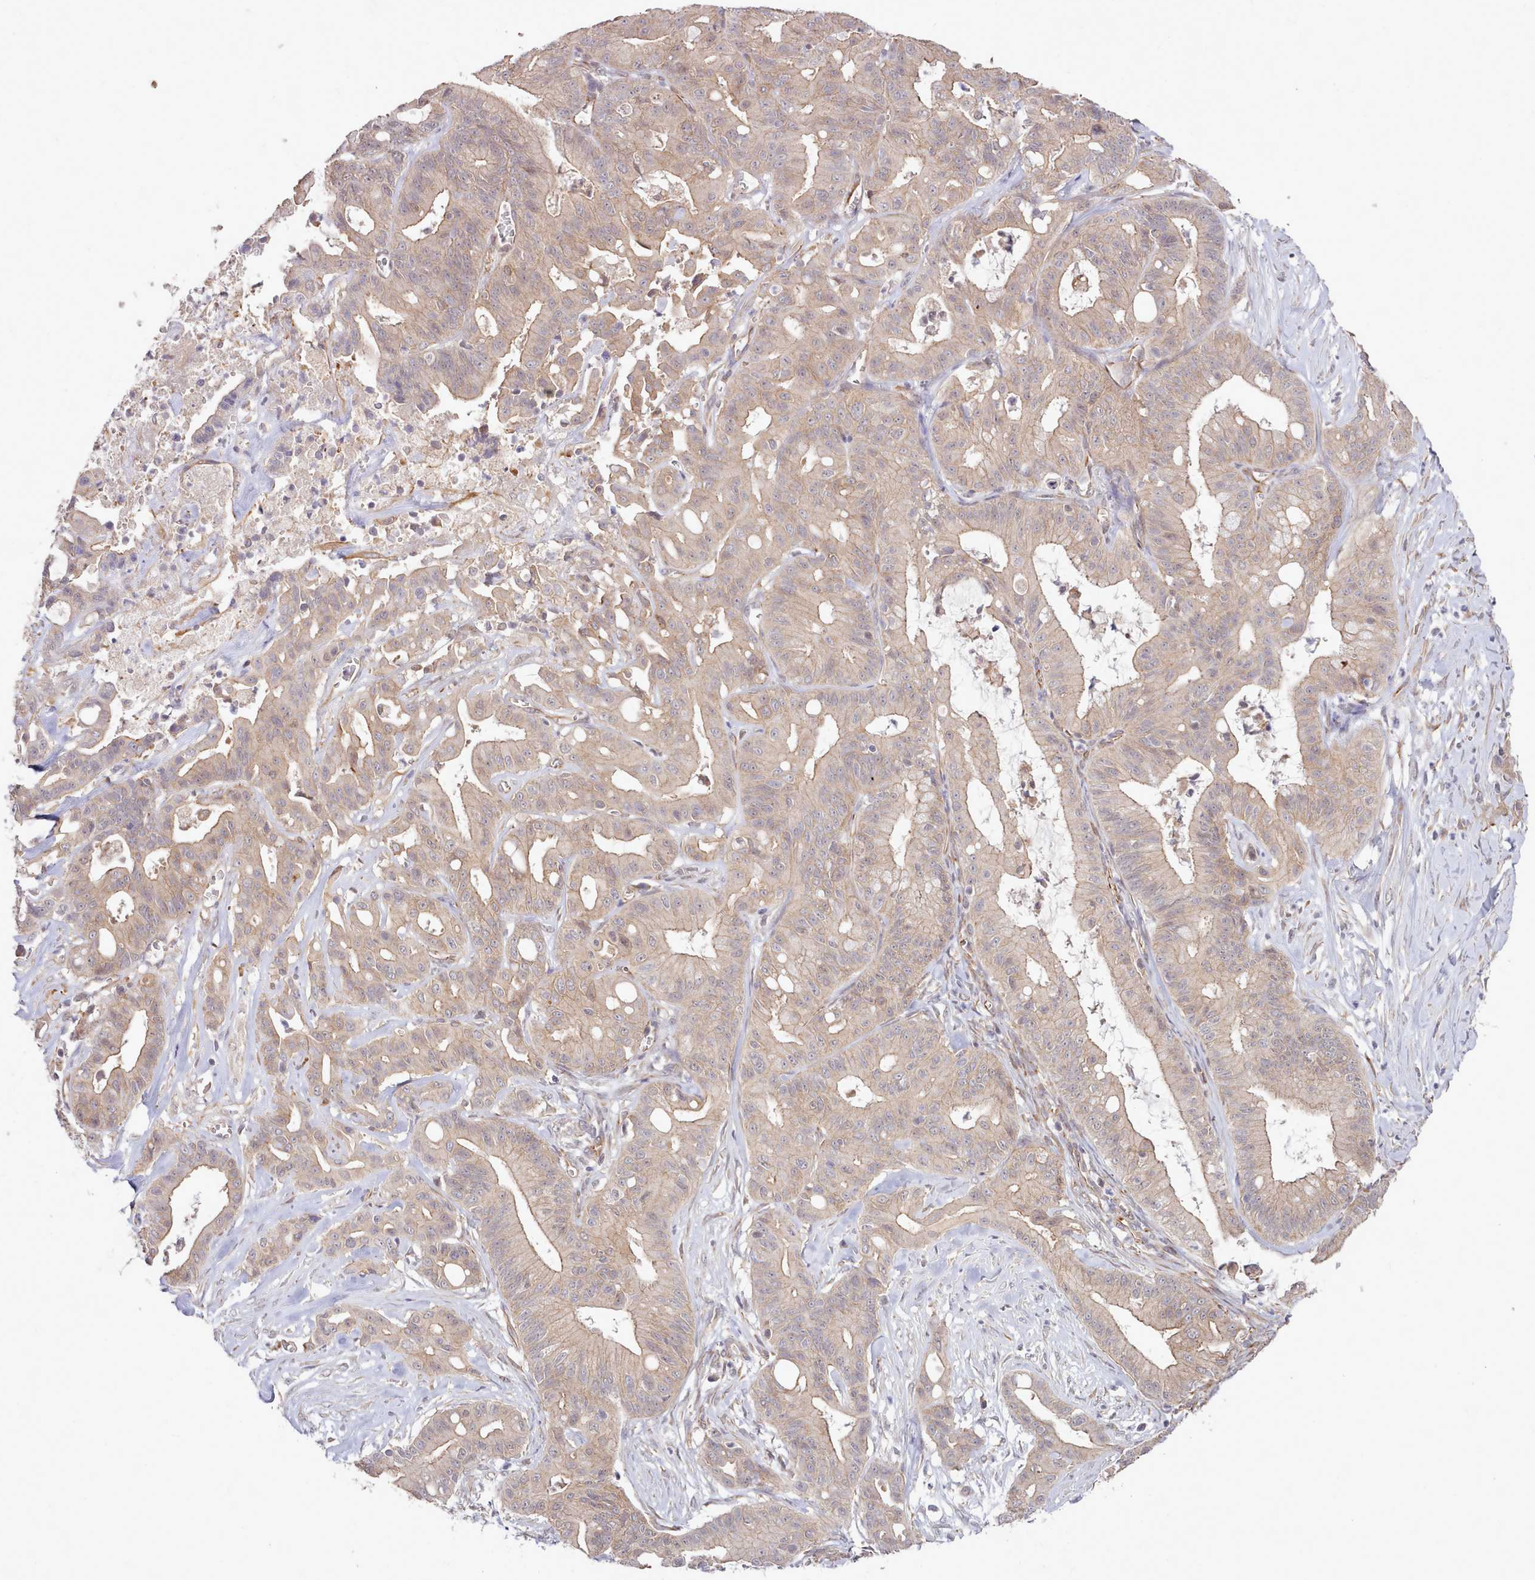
{"staining": {"intensity": "weak", "quantity": ">75%", "location": "cytoplasmic/membranous"}, "tissue": "ovarian cancer", "cell_type": "Tumor cells", "image_type": "cancer", "snomed": [{"axis": "morphology", "description": "Cystadenocarcinoma, mucinous, NOS"}, {"axis": "topography", "description": "Ovary"}], "caption": "Protein staining reveals weak cytoplasmic/membranous expression in about >75% of tumor cells in ovarian mucinous cystadenocarcinoma.", "gene": "ZC3H13", "patient": {"sex": "female", "age": 70}}